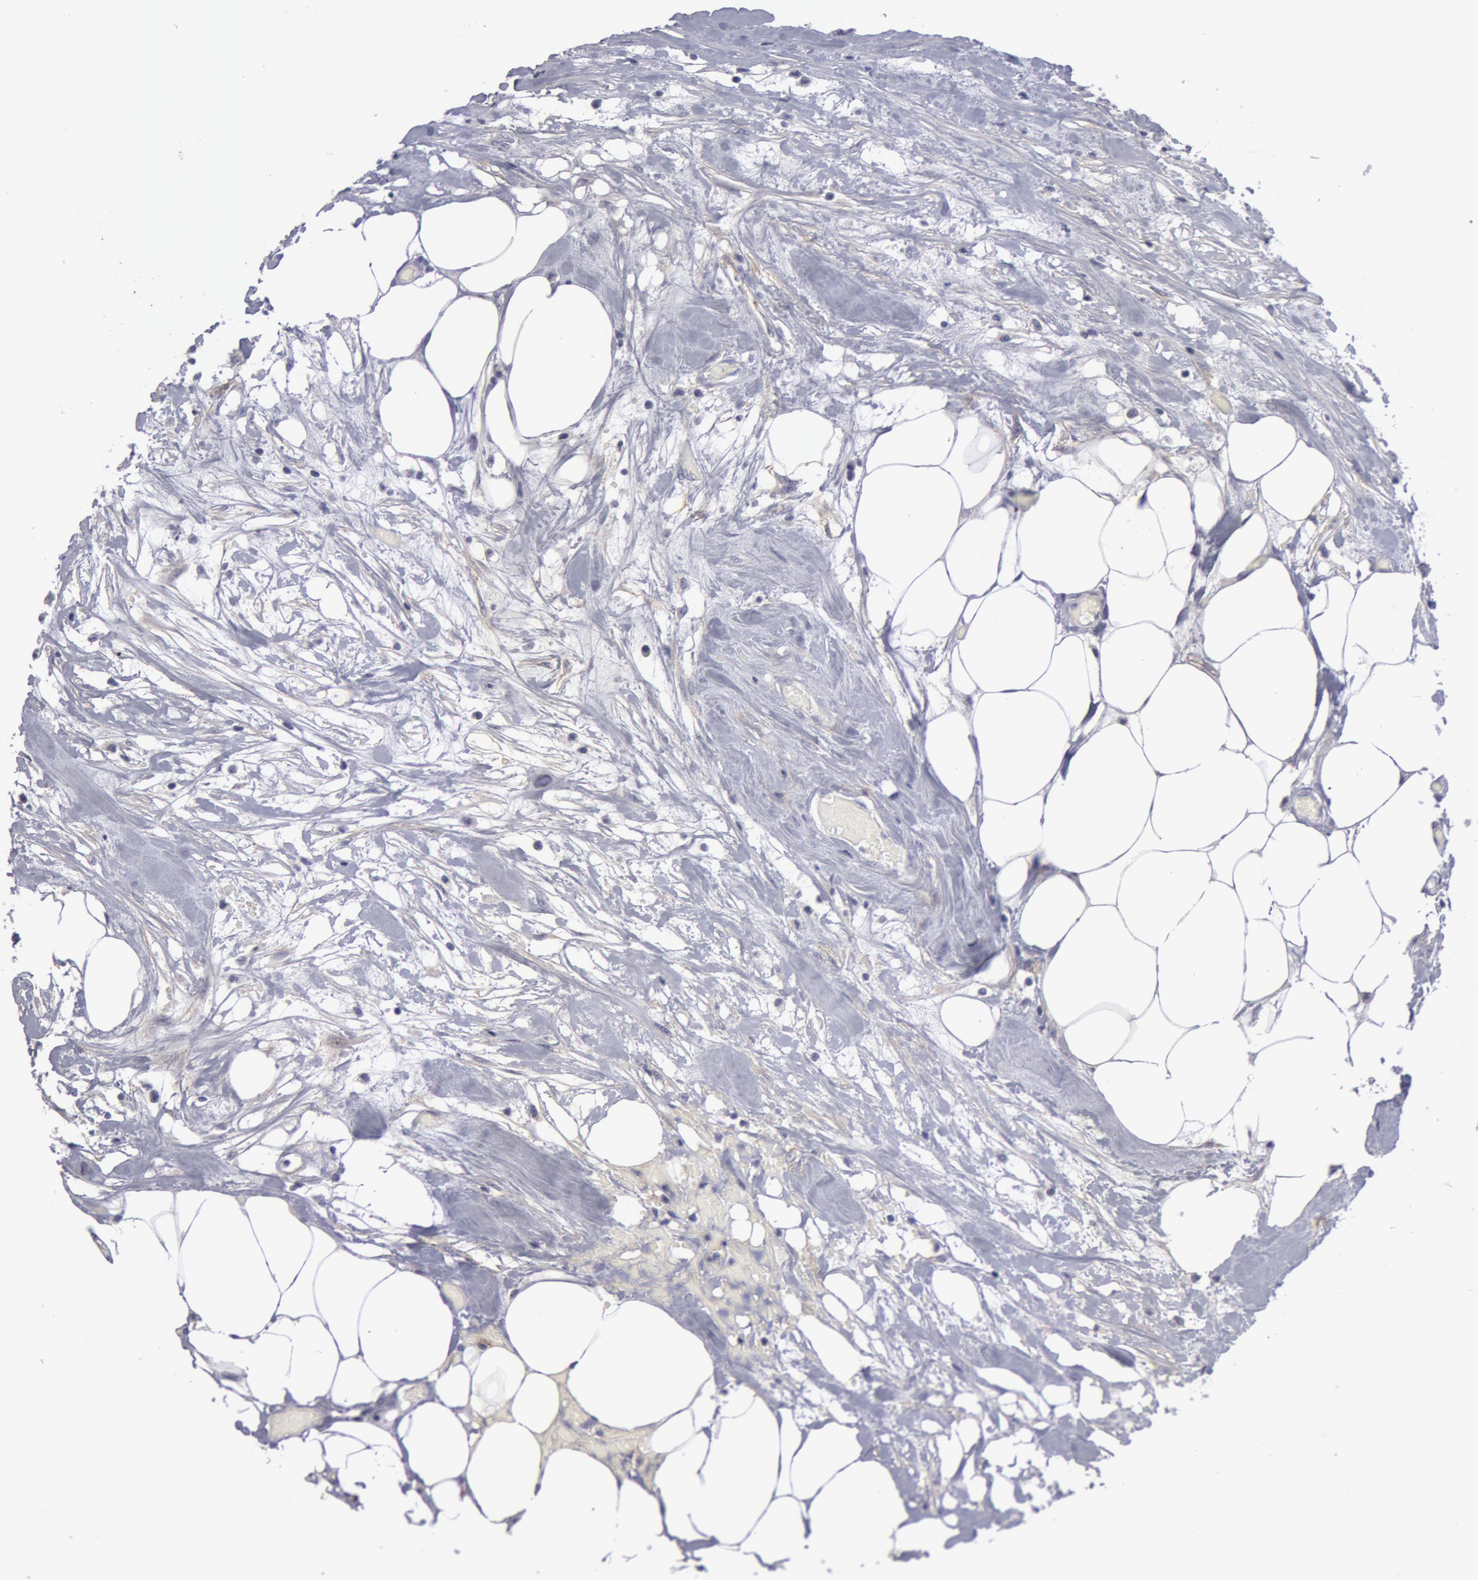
{"staining": {"intensity": "negative", "quantity": "none", "location": "none"}, "tissue": "lymphoma", "cell_type": "Tumor cells", "image_type": "cancer", "snomed": [{"axis": "morphology", "description": "Malignant lymphoma, non-Hodgkin's type, High grade"}, {"axis": "topography", "description": "Colon"}], "caption": "There is no significant staining in tumor cells of malignant lymphoma, non-Hodgkin's type (high-grade).", "gene": "NLGN4X", "patient": {"sex": "male", "age": 82}}